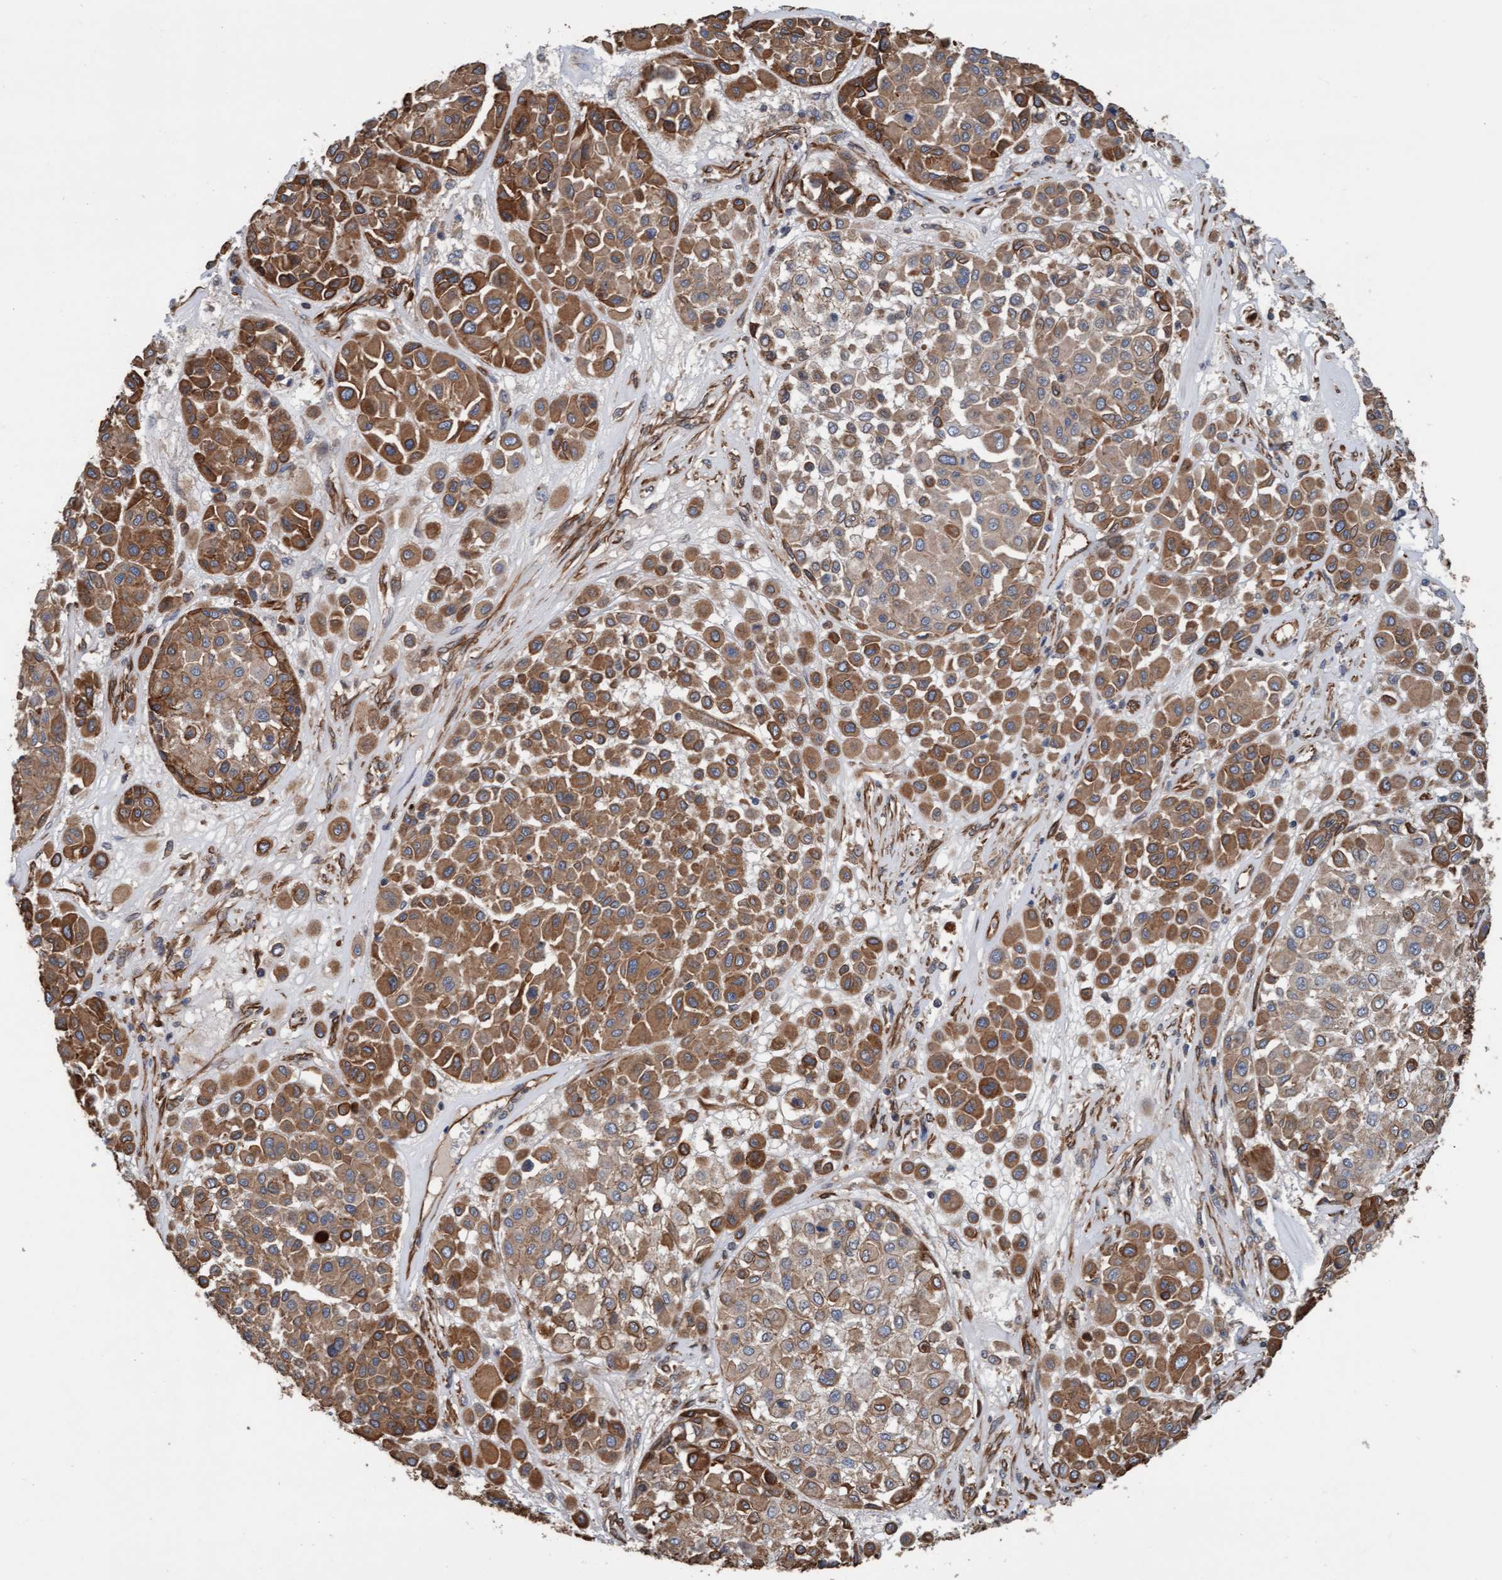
{"staining": {"intensity": "moderate", "quantity": ">75%", "location": "cytoplasmic/membranous"}, "tissue": "melanoma", "cell_type": "Tumor cells", "image_type": "cancer", "snomed": [{"axis": "morphology", "description": "Malignant melanoma, Metastatic site"}, {"axis": "topography", "description": "Soft tissue"}], "caption": "DAB immunohistochemical staining of human malignant melanoma (metastatic site) demonstrates moderate cytoplasmic/membranous protein staining in approximately >75% of tumor cells.", "gene": "STXBP4", "patient": {"sex": "male", "age": 41}}